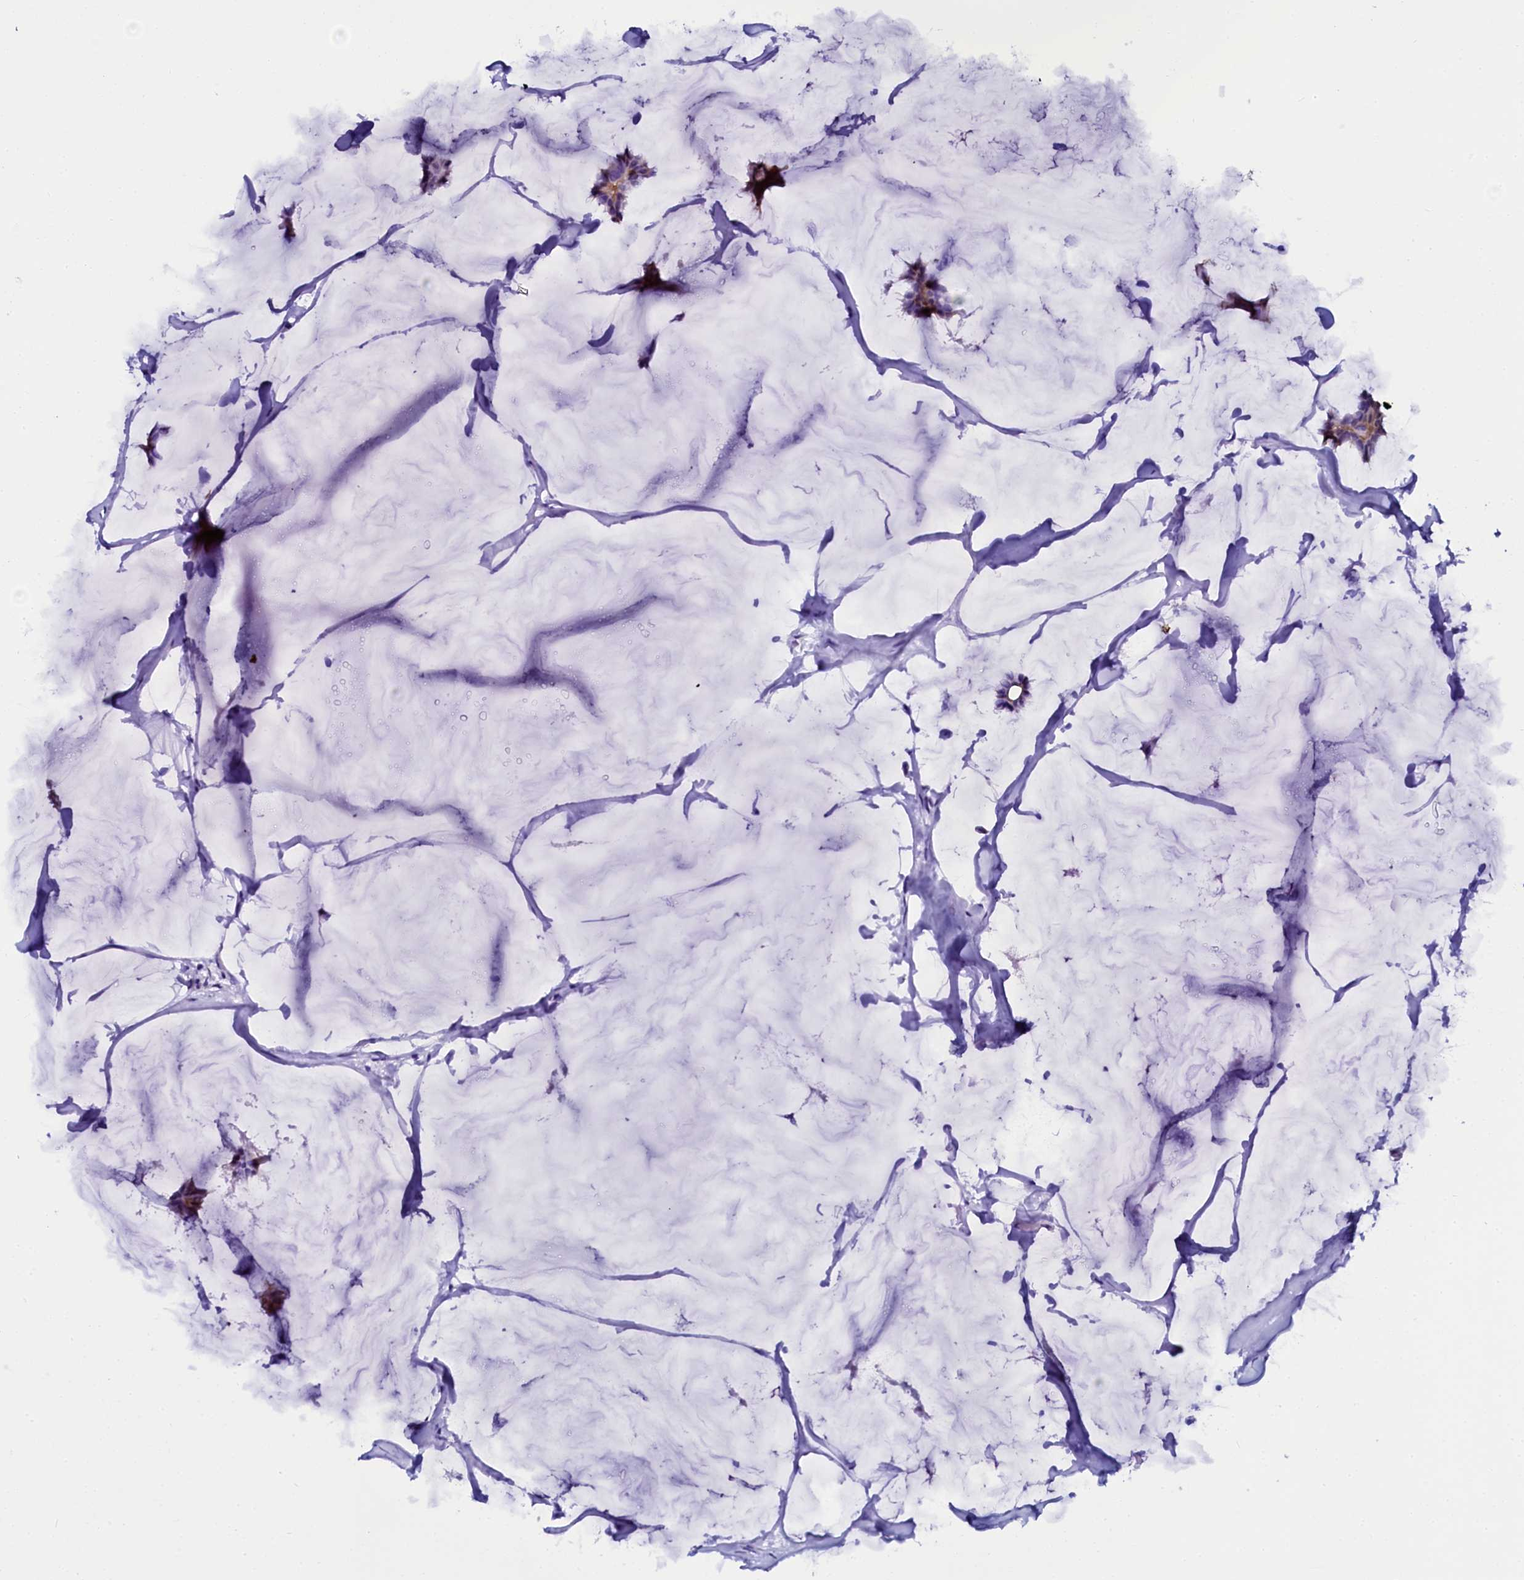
{"staining": {"intensity": "moderate", "quantity": "<25%", "location": "cytoplasmic/membranous"}, "tissue": "breast cancer", "cell_type": "Tumor cells", "image_type": "cancer", "snomed": [{"axis": "morphology", "description": "Duct carcinoma"}, {"axis": "topography", "description": "Breast"}], "caption": "Immunohistochemical staining of breast cancer (invasive ductal carcinoma) reveals low levels of moderate cytoplasmic/membranous expression in approximately <25% of tumor cells.", "gene": "SORD", "patient": {"sex": "female", "age": 93}}